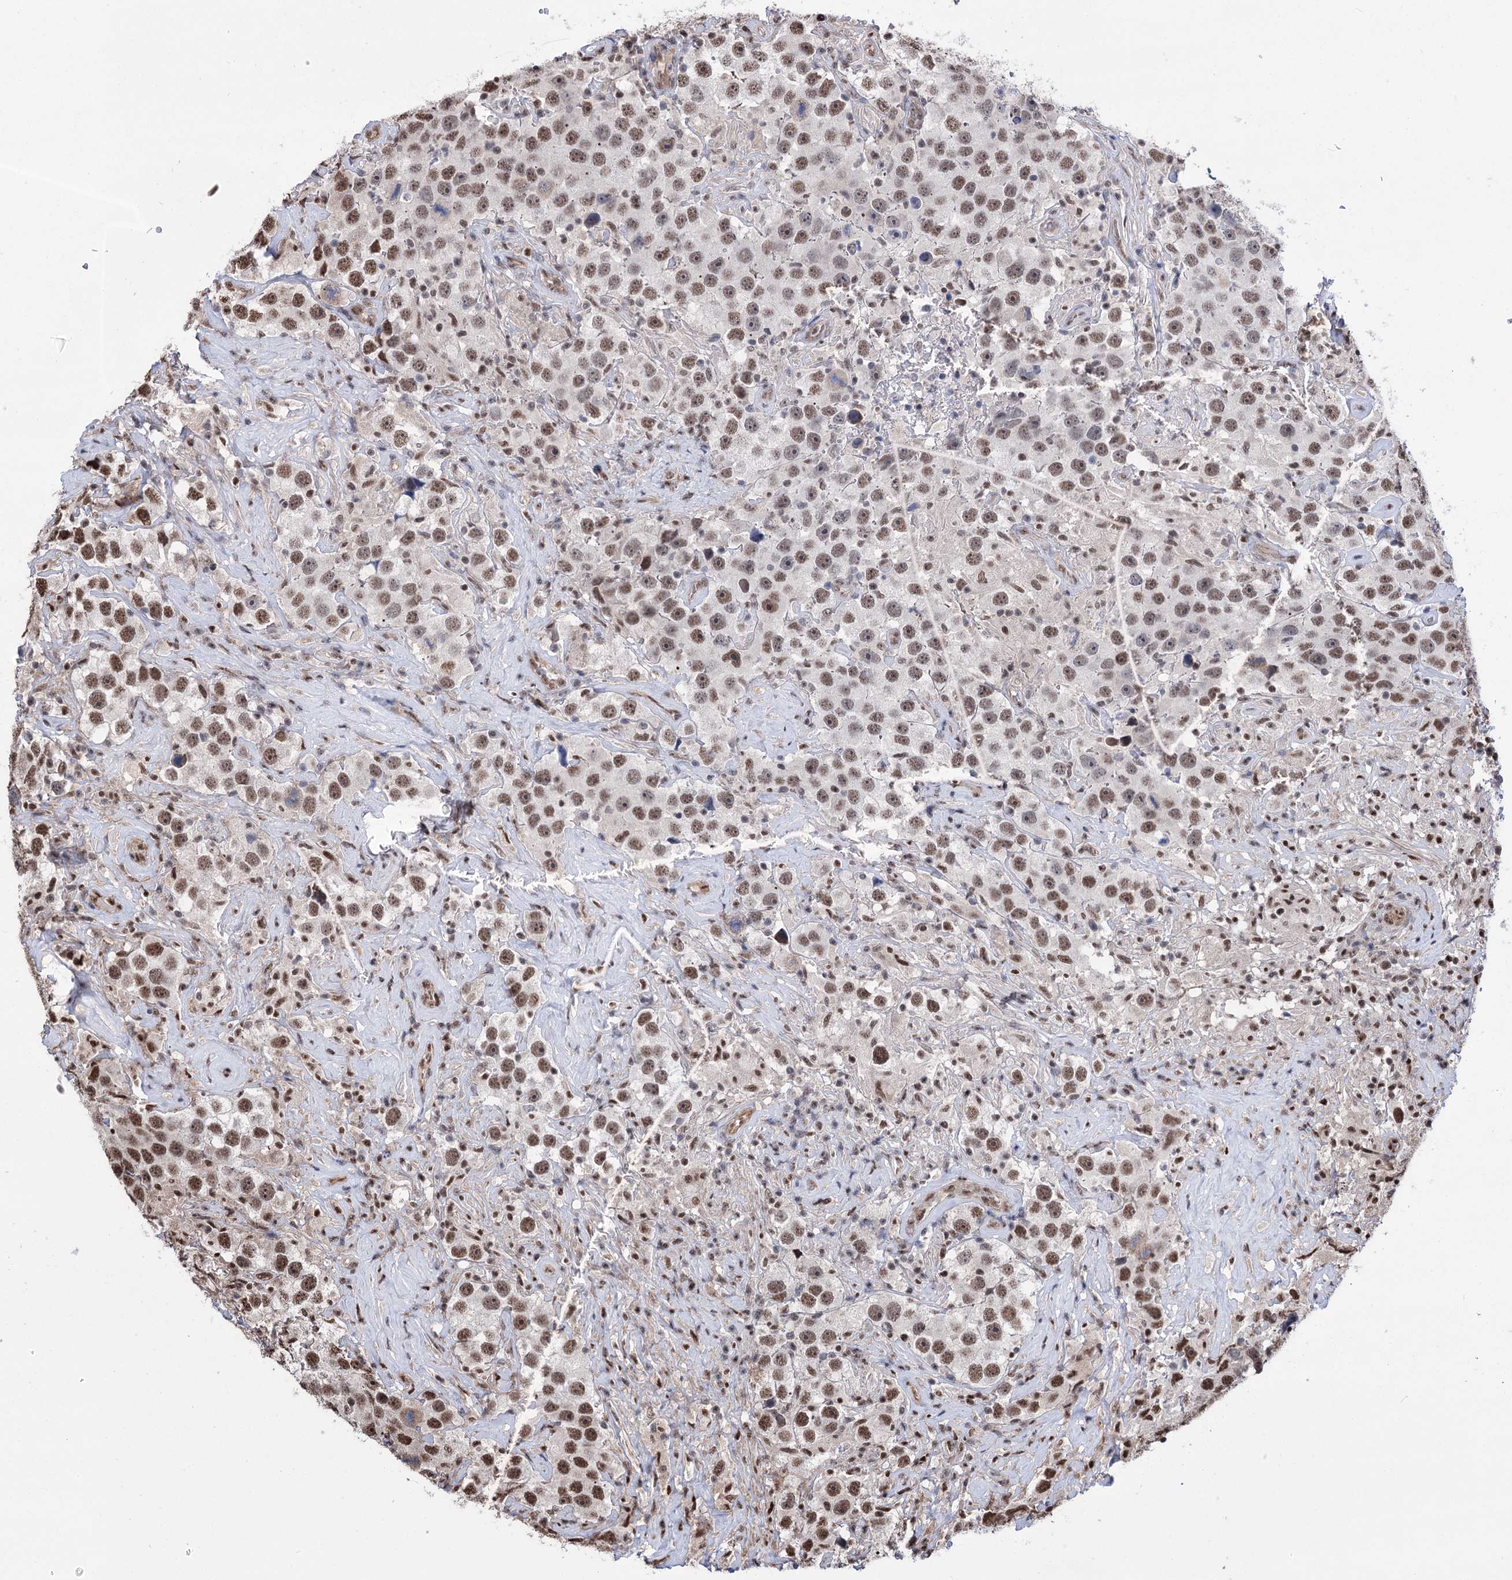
{"staining": {"intensity": "moderate", "quantity": ">75%", "location": "nuclear"}, "tissue": "testis cancer", "cell_type": "Tumor cells", "image_type": "cancer", "snomed": [{"axis": "morphology", "description": "Seminoma, NOS"}, {"axis": "topography", "description": "Testis"}], "caption": "Approximately >75% of tumor cells in human seminoma (testis) display moderate nuclear protein positivity as visualized by brown immunohistochemical staining.", "gene": "CHMP7", "patient": {"sex": "male", "age": 49}}